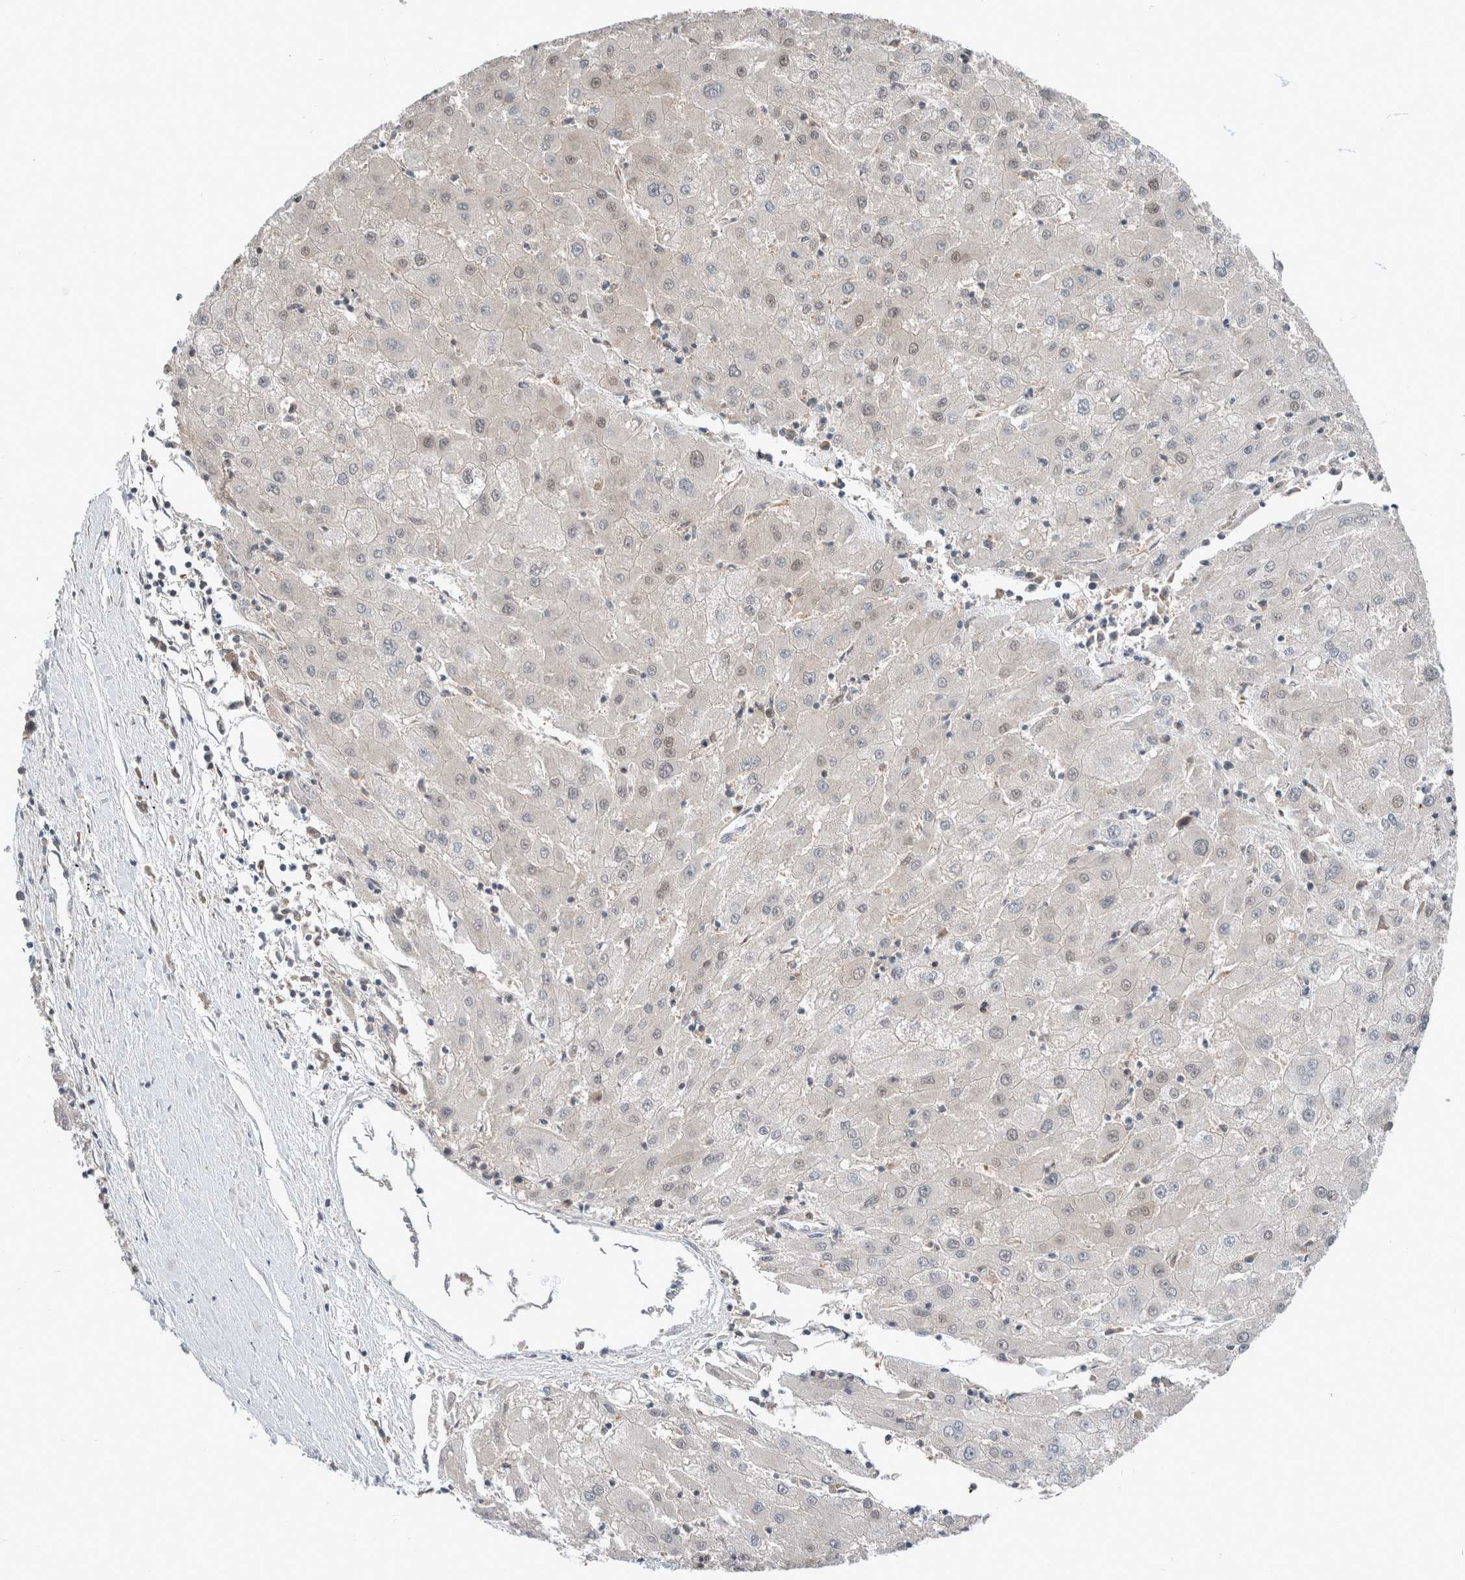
{"staining": {"intensity": "weak", "quantity": "<25%", "location": "nuclear"}, "tissue": "liver cancer", "cell_type": "Tumor cells", "image_type": "cancer", "snomed": [{"axis": "morphology", "description": "Carcinoma, Hepatocellular, NOS"}, {"axis": "topography", "description": "Liver"}], "caption": "A photomicrograph of liver cancer (hepatocellular carcinoma) stained for a protein shows no brown staining in tumor cells.", "gene": "XPNPEP1", "patient": {"sex": "male", "age": 72}}